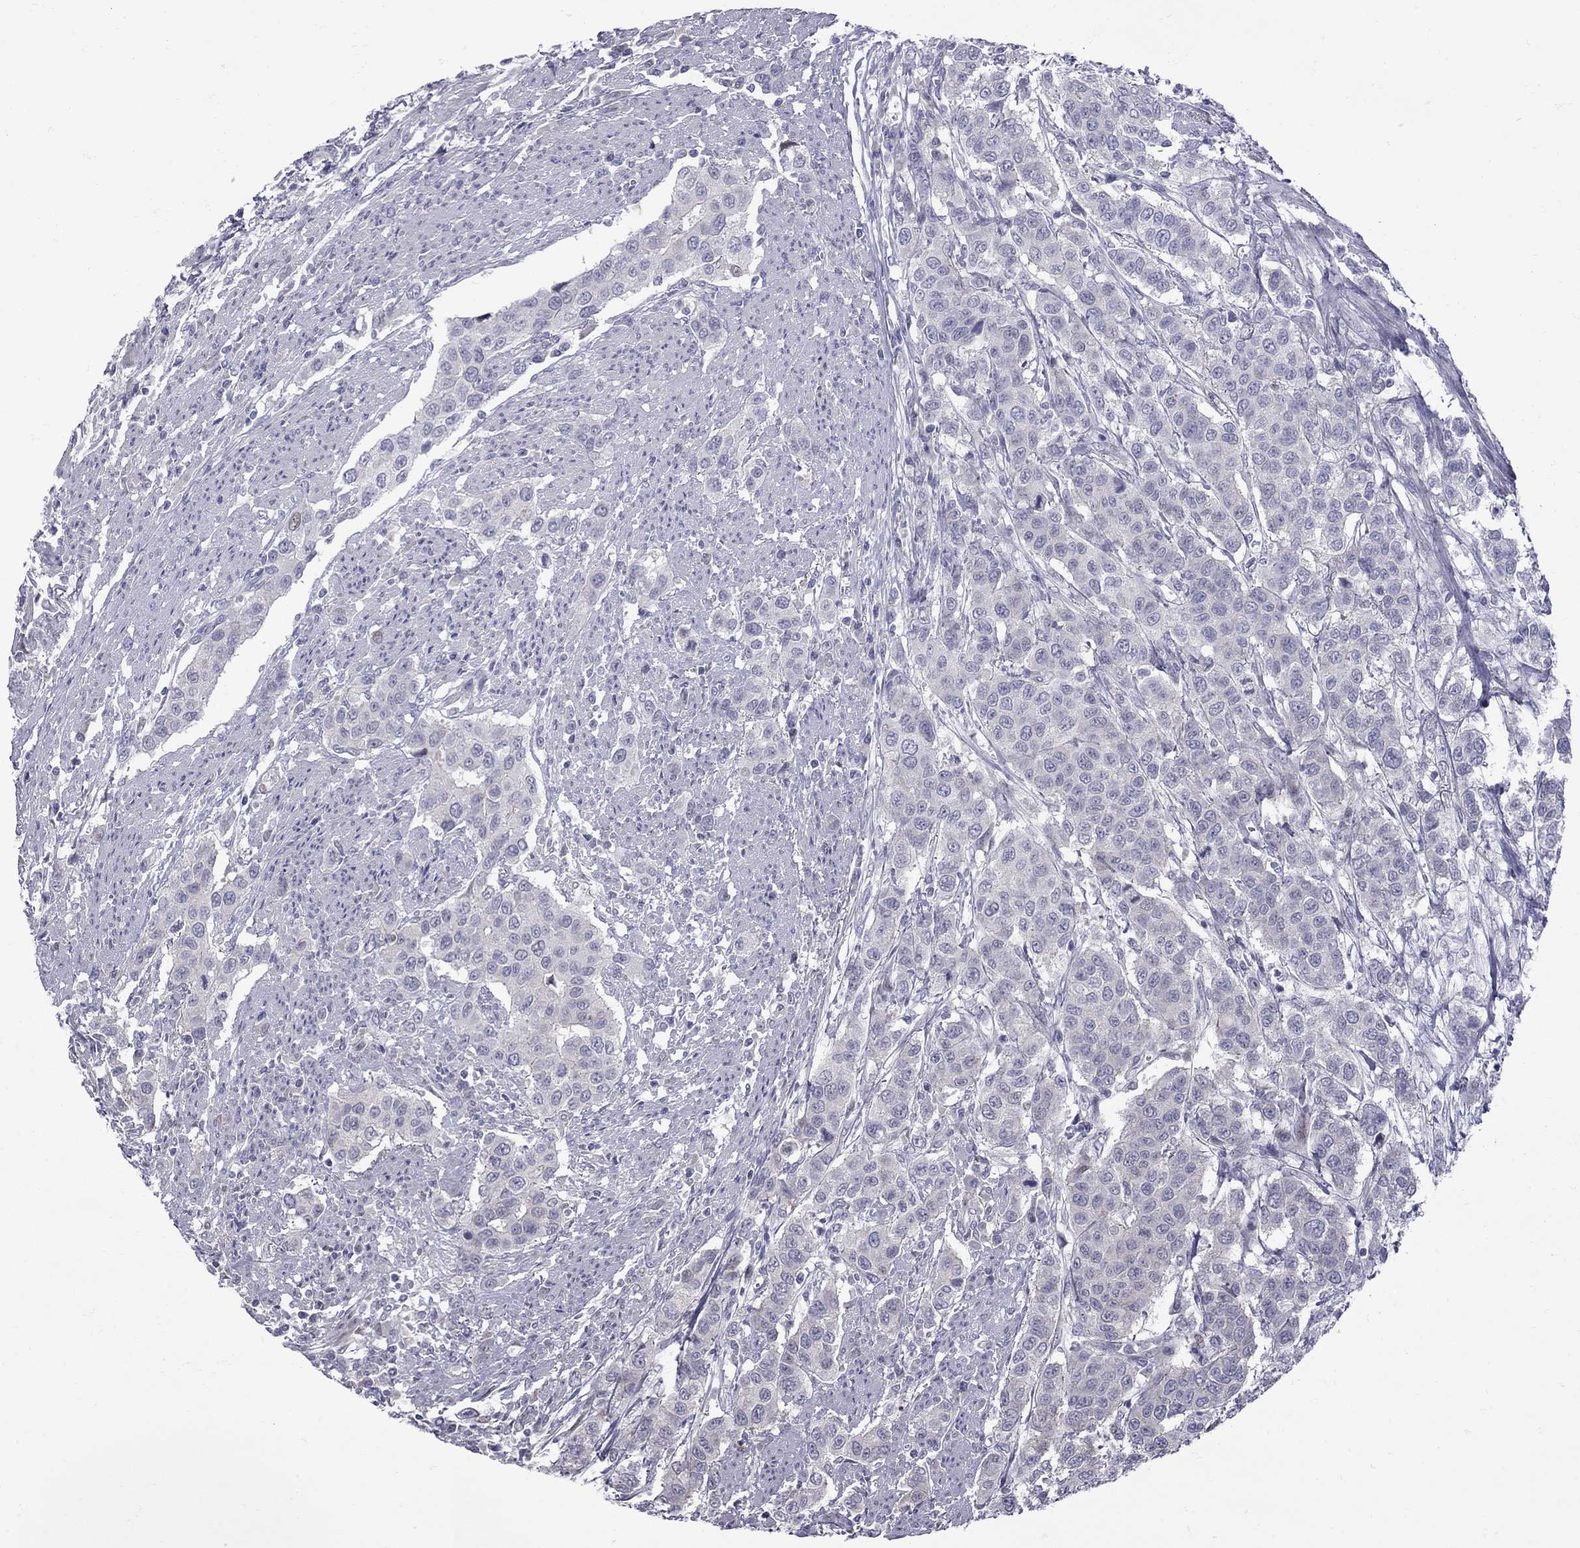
{"staining": {"intensity": "negative", "quantity": "none", "location": "none"}, "tissue": "urothelial cancer", "cell_type": "Tumor cells", "image_type": "cancer", "snomed": [{"axis": "morphology", "description": "Urothelial carcinoma, High grade"}, {"axis": "topography", "description": "Urinary bladder"}], "caption": "This image is of urothelial carcinoma (high-grade) stained with immunohistochemistry (IHC) to label a protein in brown with the nuclei are counter-stained blue. There is no positivity in tumor cells.", "gene": "NRARP", "patient": {"sex": "female", "age": 58}}